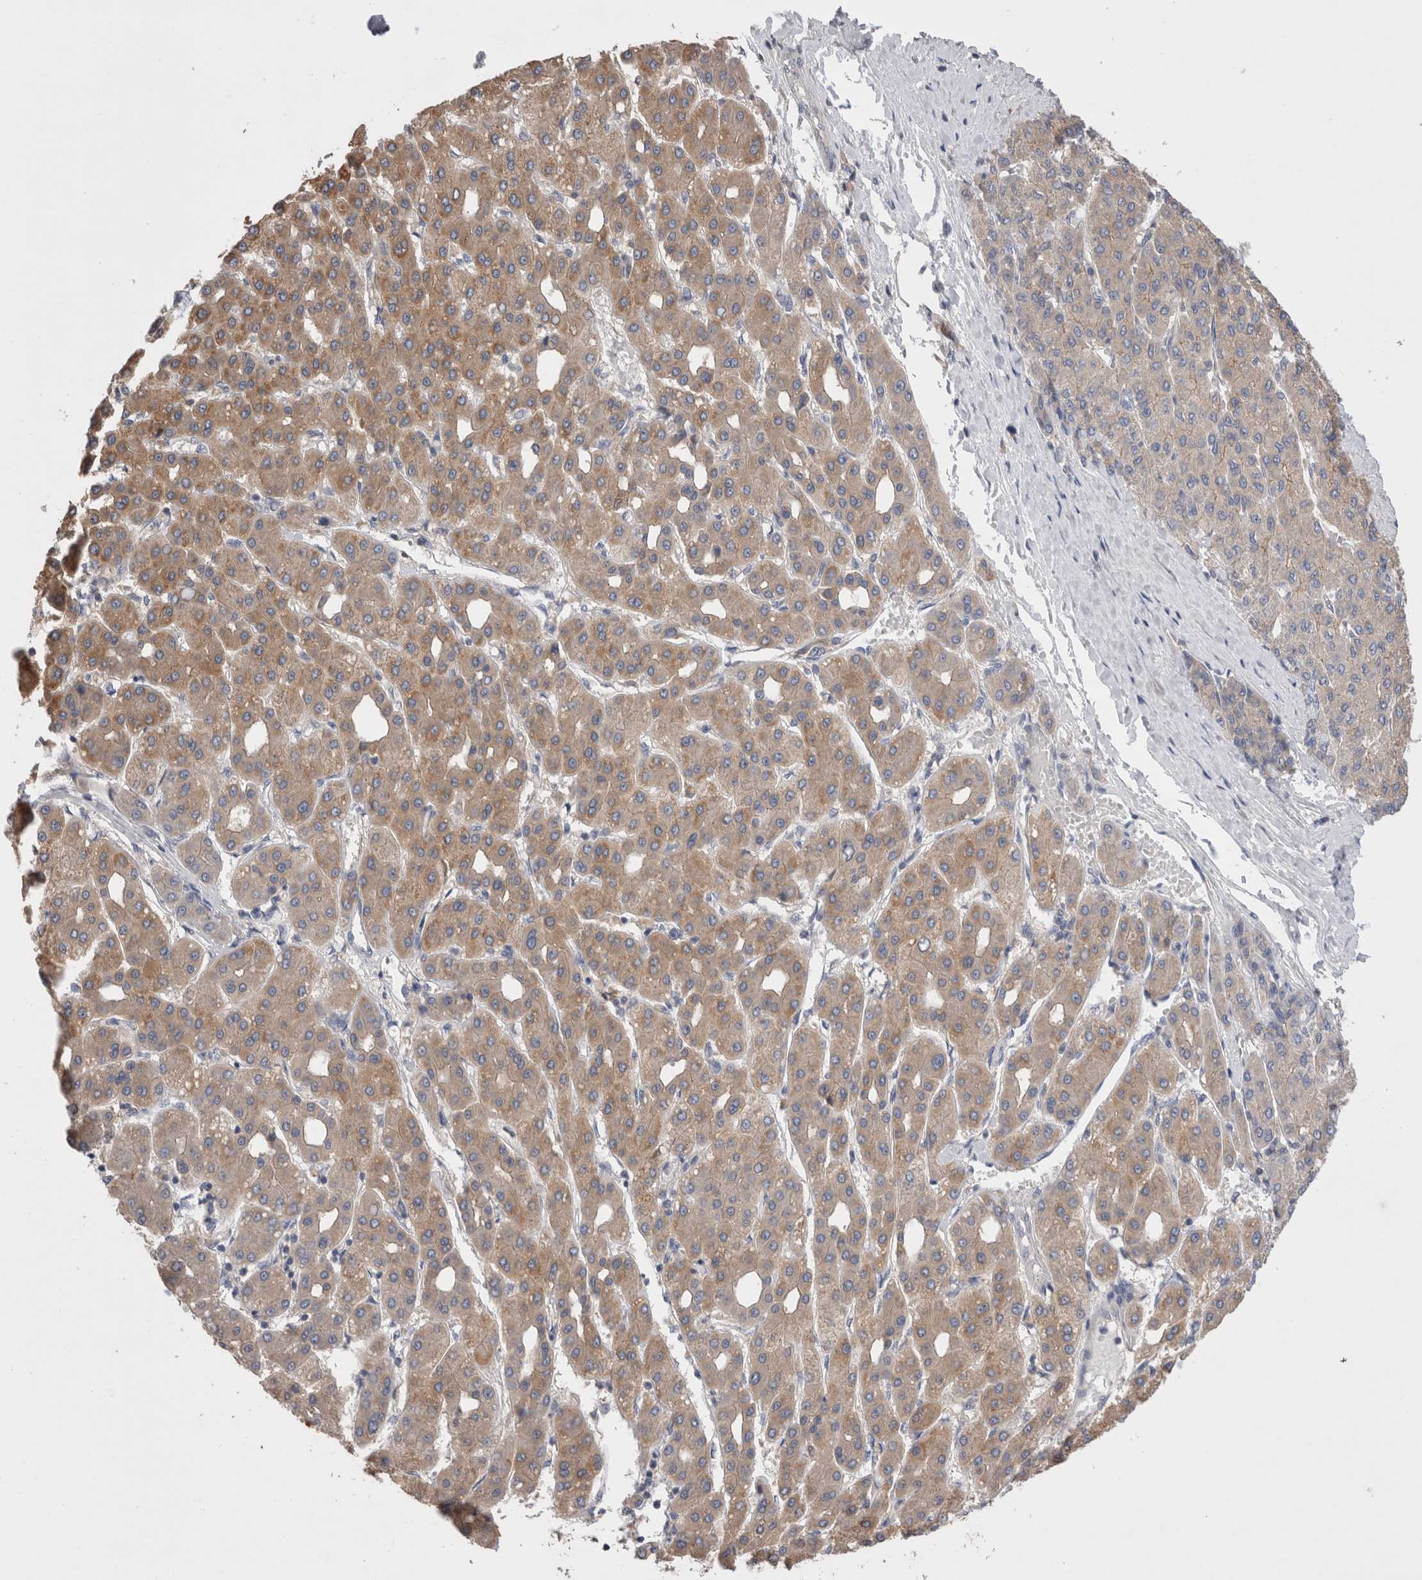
{"staining": {"intensity": "moderate", "quantity": ">75%", "location": "cytoplasmic/membranous"}, "tissue": "liver cancer", "cell_type": "Tumor cells", "image_type": "cancer", "snomed": [{"axis": "morphology", "description": "Carcinoma, Hepatocellular, NOS"}, {"axis": "topography", "description": "Liver"}], "caption": "Immunohistochemistry (IHC) histopathology image of liver hepatocellular carcinoma stained for a protein (brown), which demonstrates medium levels of moderate cytoplasmic/membranous staining in about >75% of tumor cells.", "gene": "OTOR", "patient": {"sex": "male", "age": 65}}